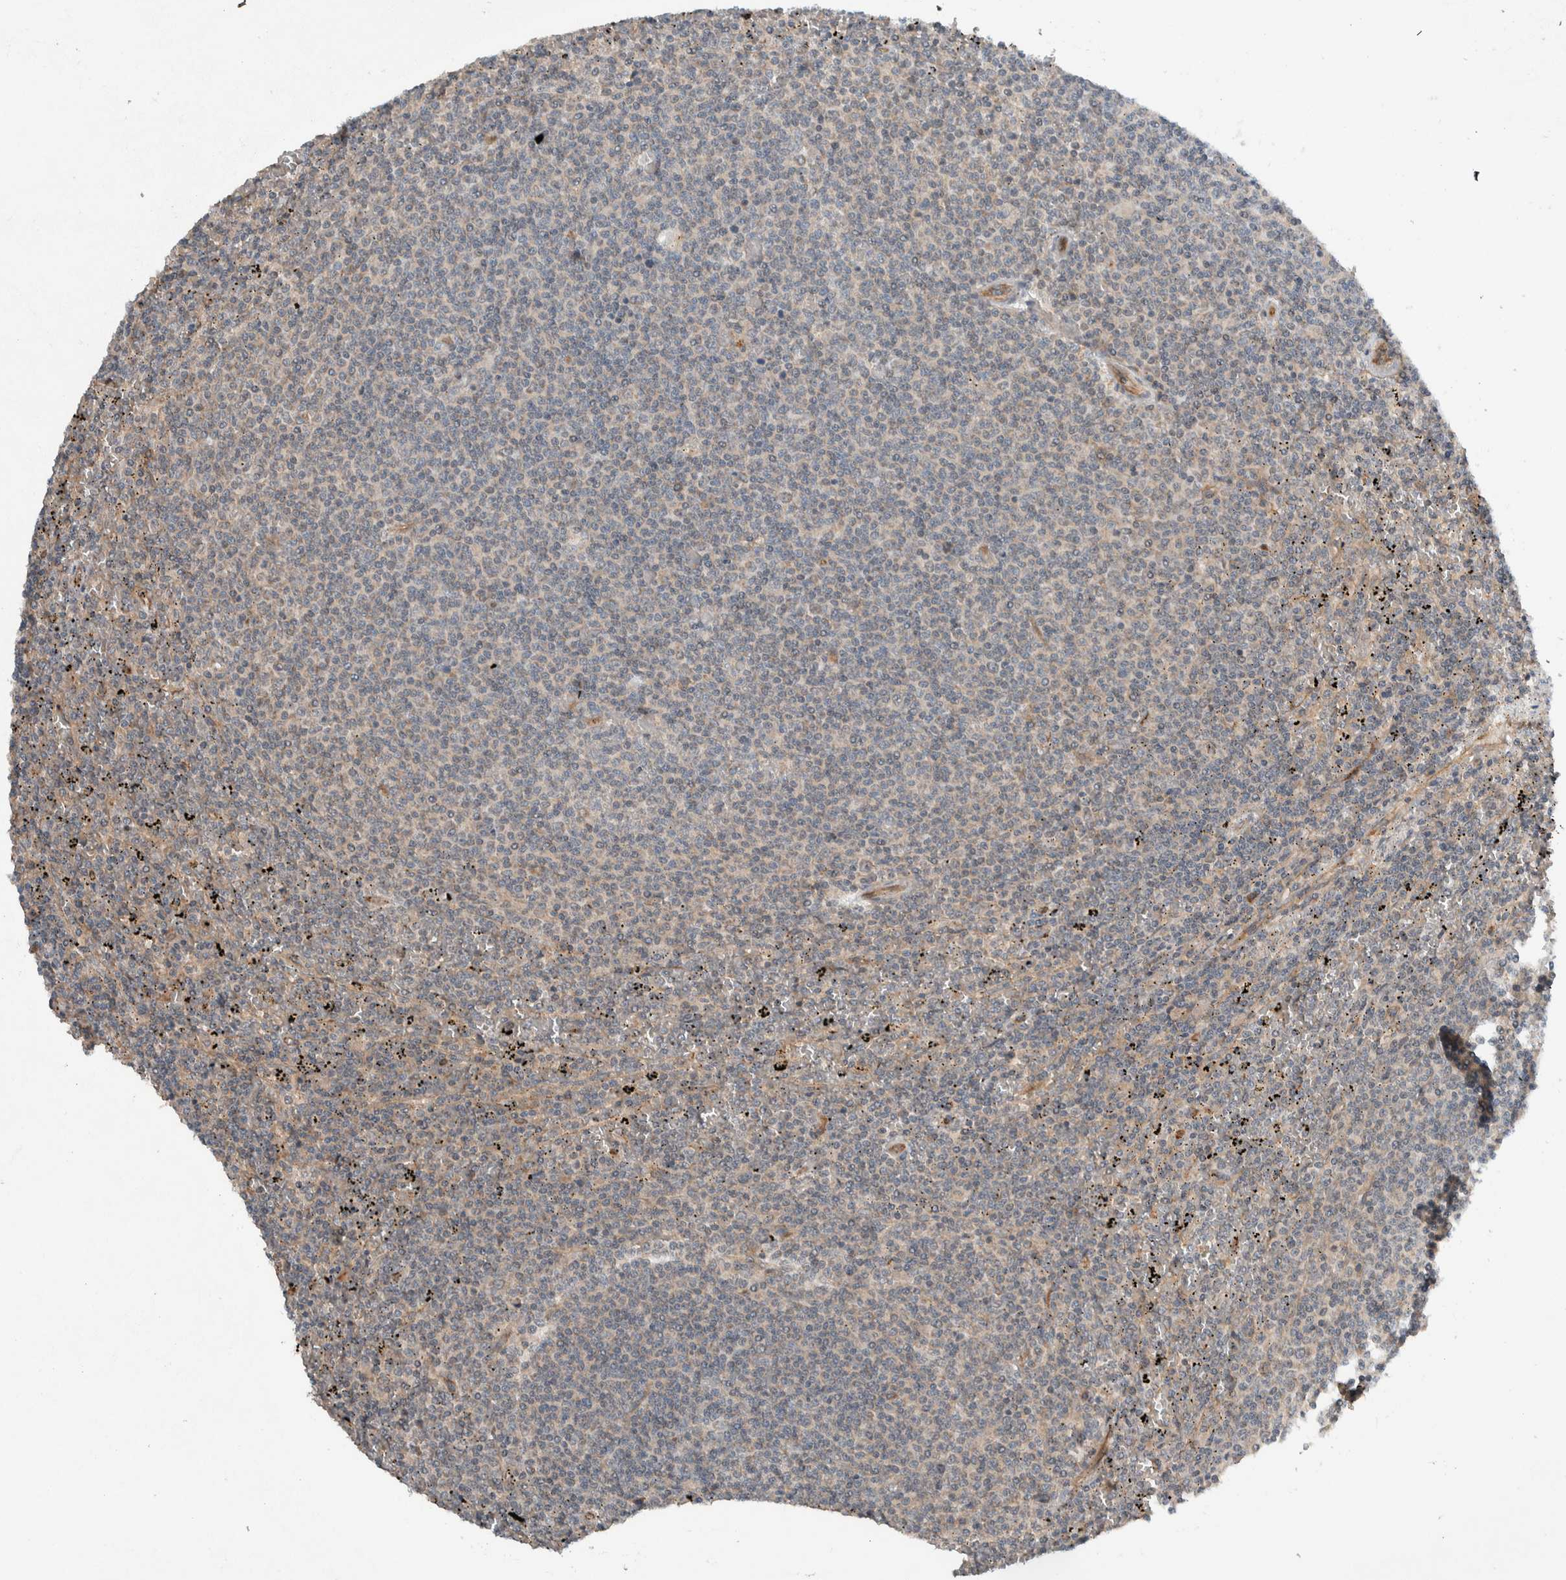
{"staining": {"intensity": "negative", "quantity": "none", "location": "none"}, "tissue": "lymphoma", "cell_type": "Tumor cells", "image_type": "cancer", "snomed": [{"axis": "morphology", "description": "Malignant lymphoma, non-Hodgkin's type, Low grade"}, {"axis": "topography", "description": "Spleen"}], "caption": "An immunohistochemistry histopathology image of lymphoma is shown. There is no staining in tumor cells of lymphoma. (Stains: DAB (3,3'-diaminobenzidine) immunohistochemistry with hematoxylin counter stain, Microscopy: brightfield microscopy at high magnification).", "gene": "ARMC7", "patient": {"sex": "female", "age": 50}}